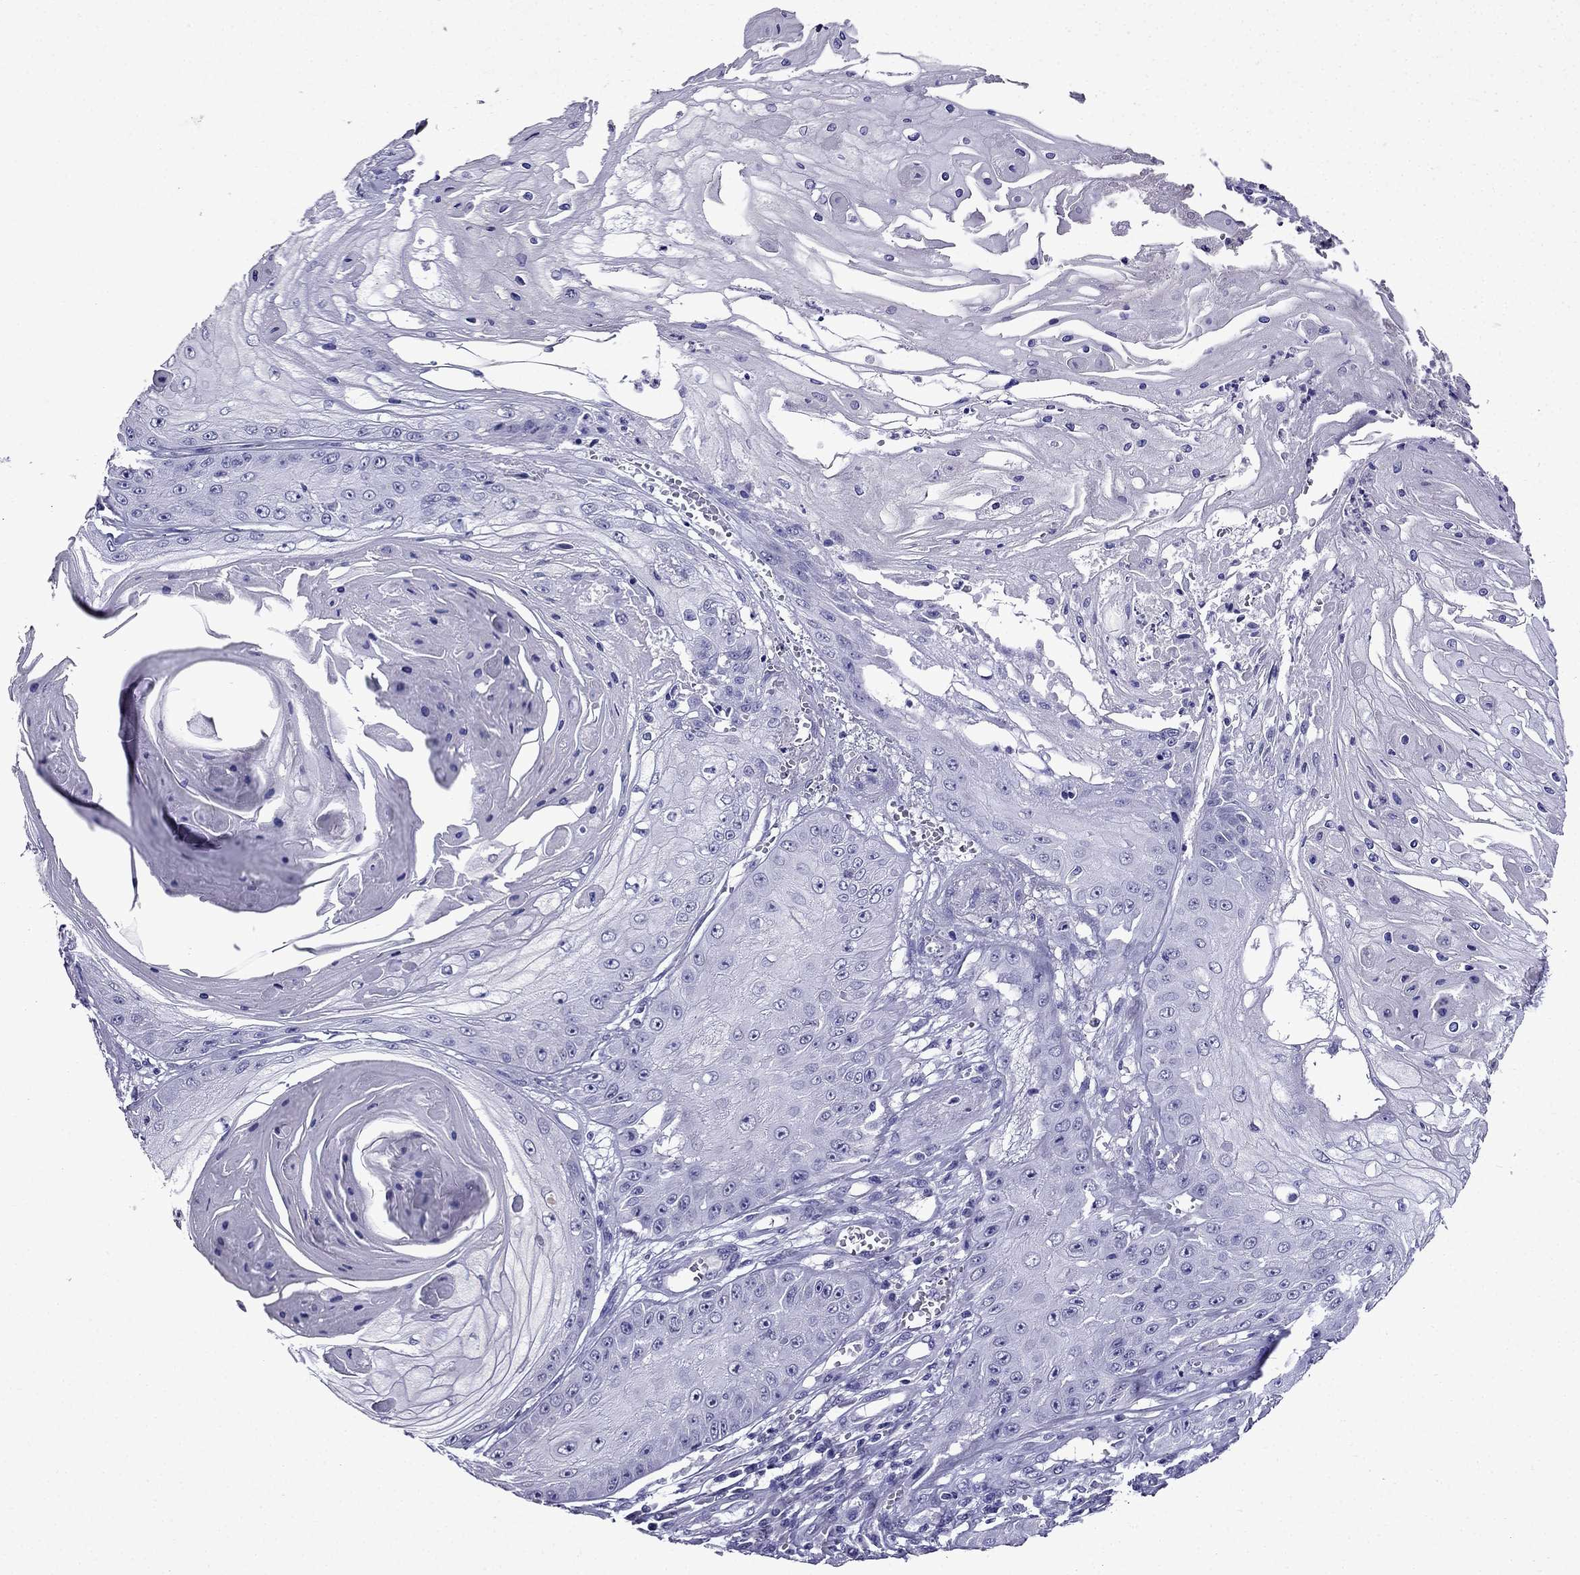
{"staining": {"intensity": "negative", "quantity": "none", "location": "none"}, "tissue": "skin cancer", "cell_type": "Tumor cells", "image_type": "cancer", "snomed": [{"axis": "morphology", "description": "Squamous cell carcinoma, NOS"}, {"axis": "topography", "description": "Skin"}], "caption": "Immunohistochemistry (IHC) micrograph of neoplastic tissue: human skin cancer stained with DAB reveals no significant protein positivity in tumor cells.", "gene": "DNAH17", "patient": {"sex": "male", "age": 70}}